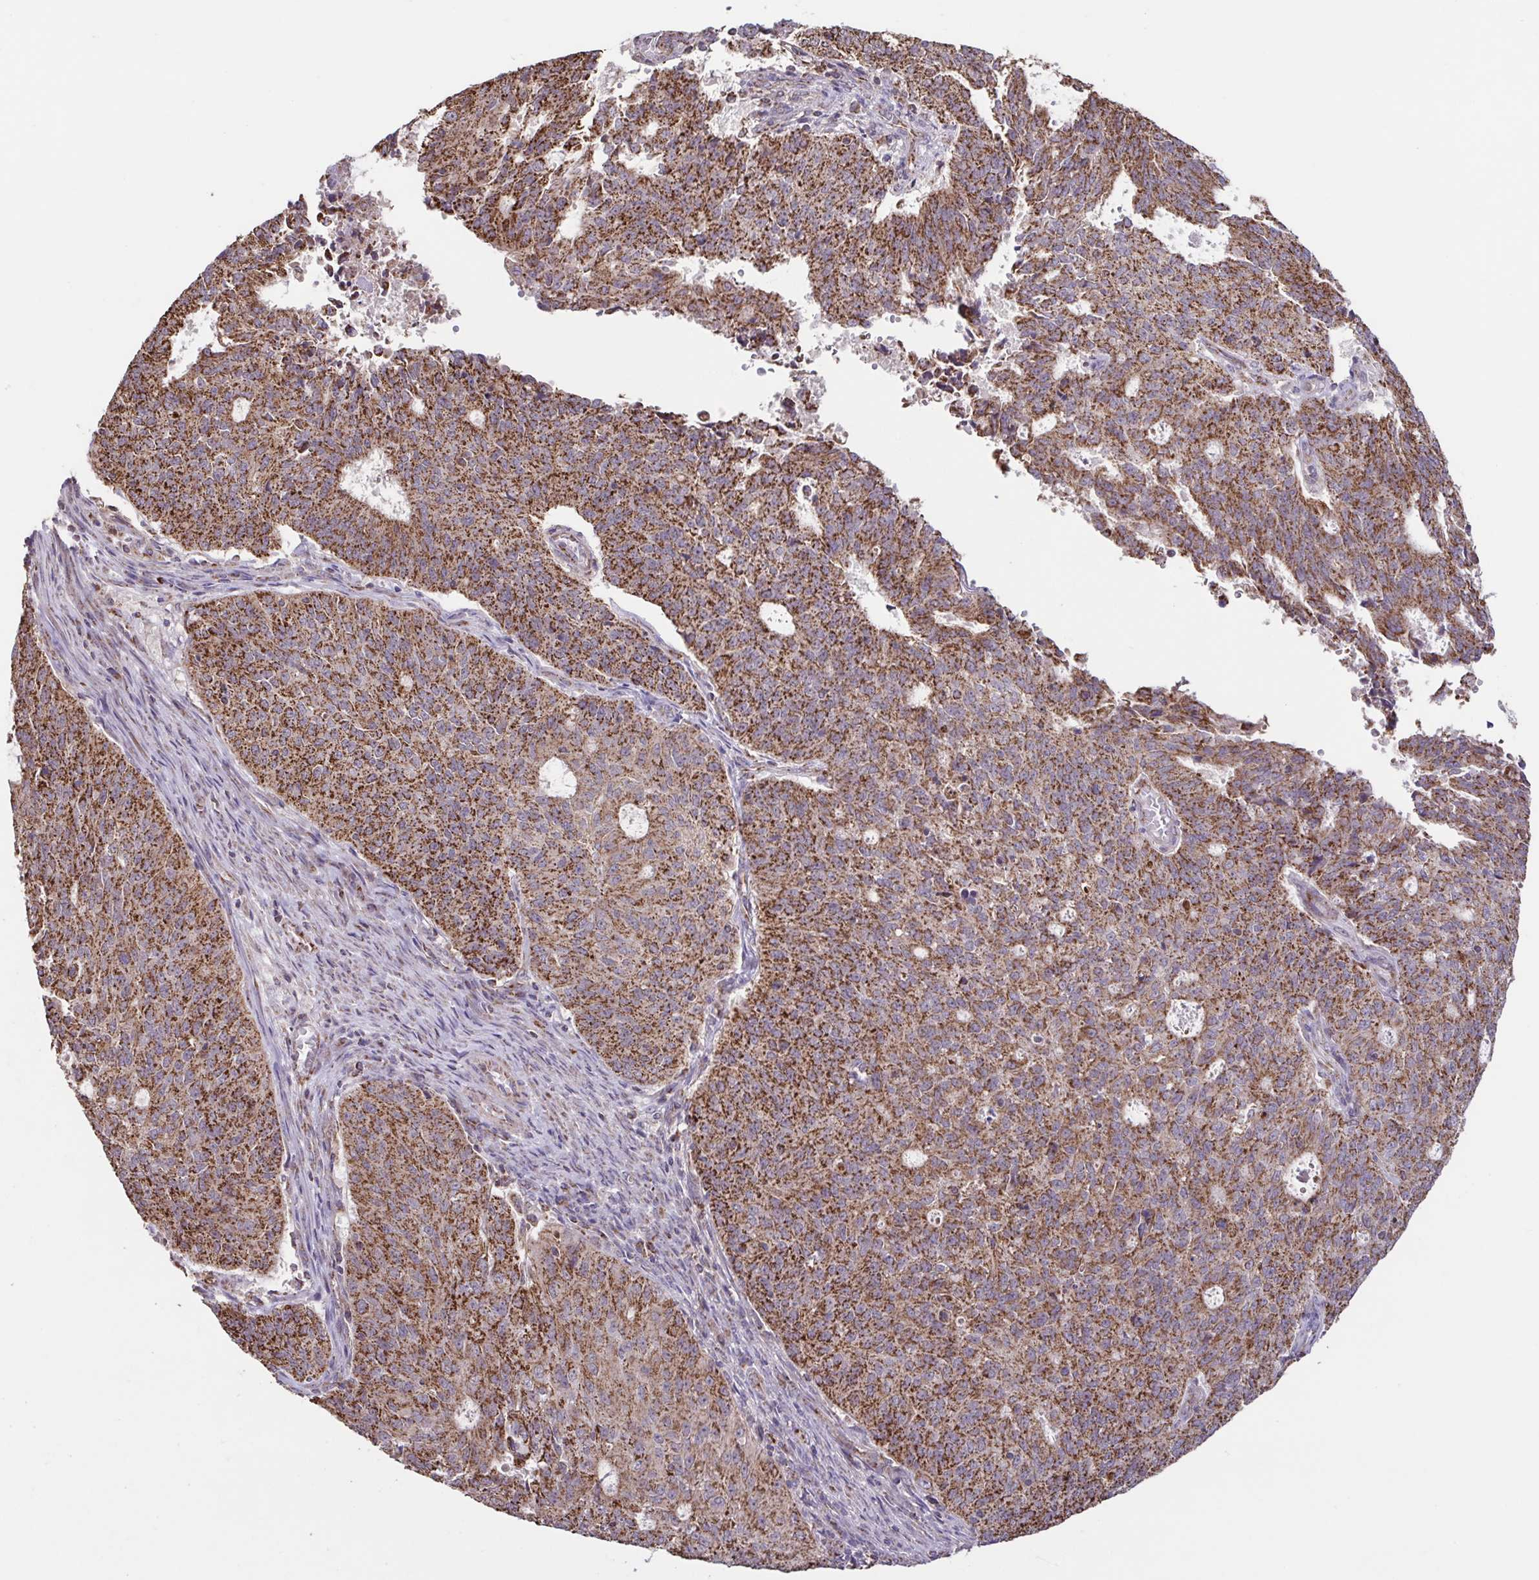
{"staining": {"intensity": "strong", "quantity": ">75%", "location": "cytoplasmic/membranous"}, "tissue": "endometrial cancer", "cell_type": "Tumor cells", "image_type": "cancer", "snomed": [{"axis": "morphology", "description": "Adenocarcinoma, NOS"}, {"axis": "topography", "description": "Endometrium"}], "caption": "Tumor cells show strong cytoplasmic/membranous expression in approximately >75% of cells in endometrial cancer (adenocarcinoma). (Brightfield microscopy of DAB IHC at high magnification).", "gene": "DIP2B", "patient": {"sex": "female", "age": 82}}